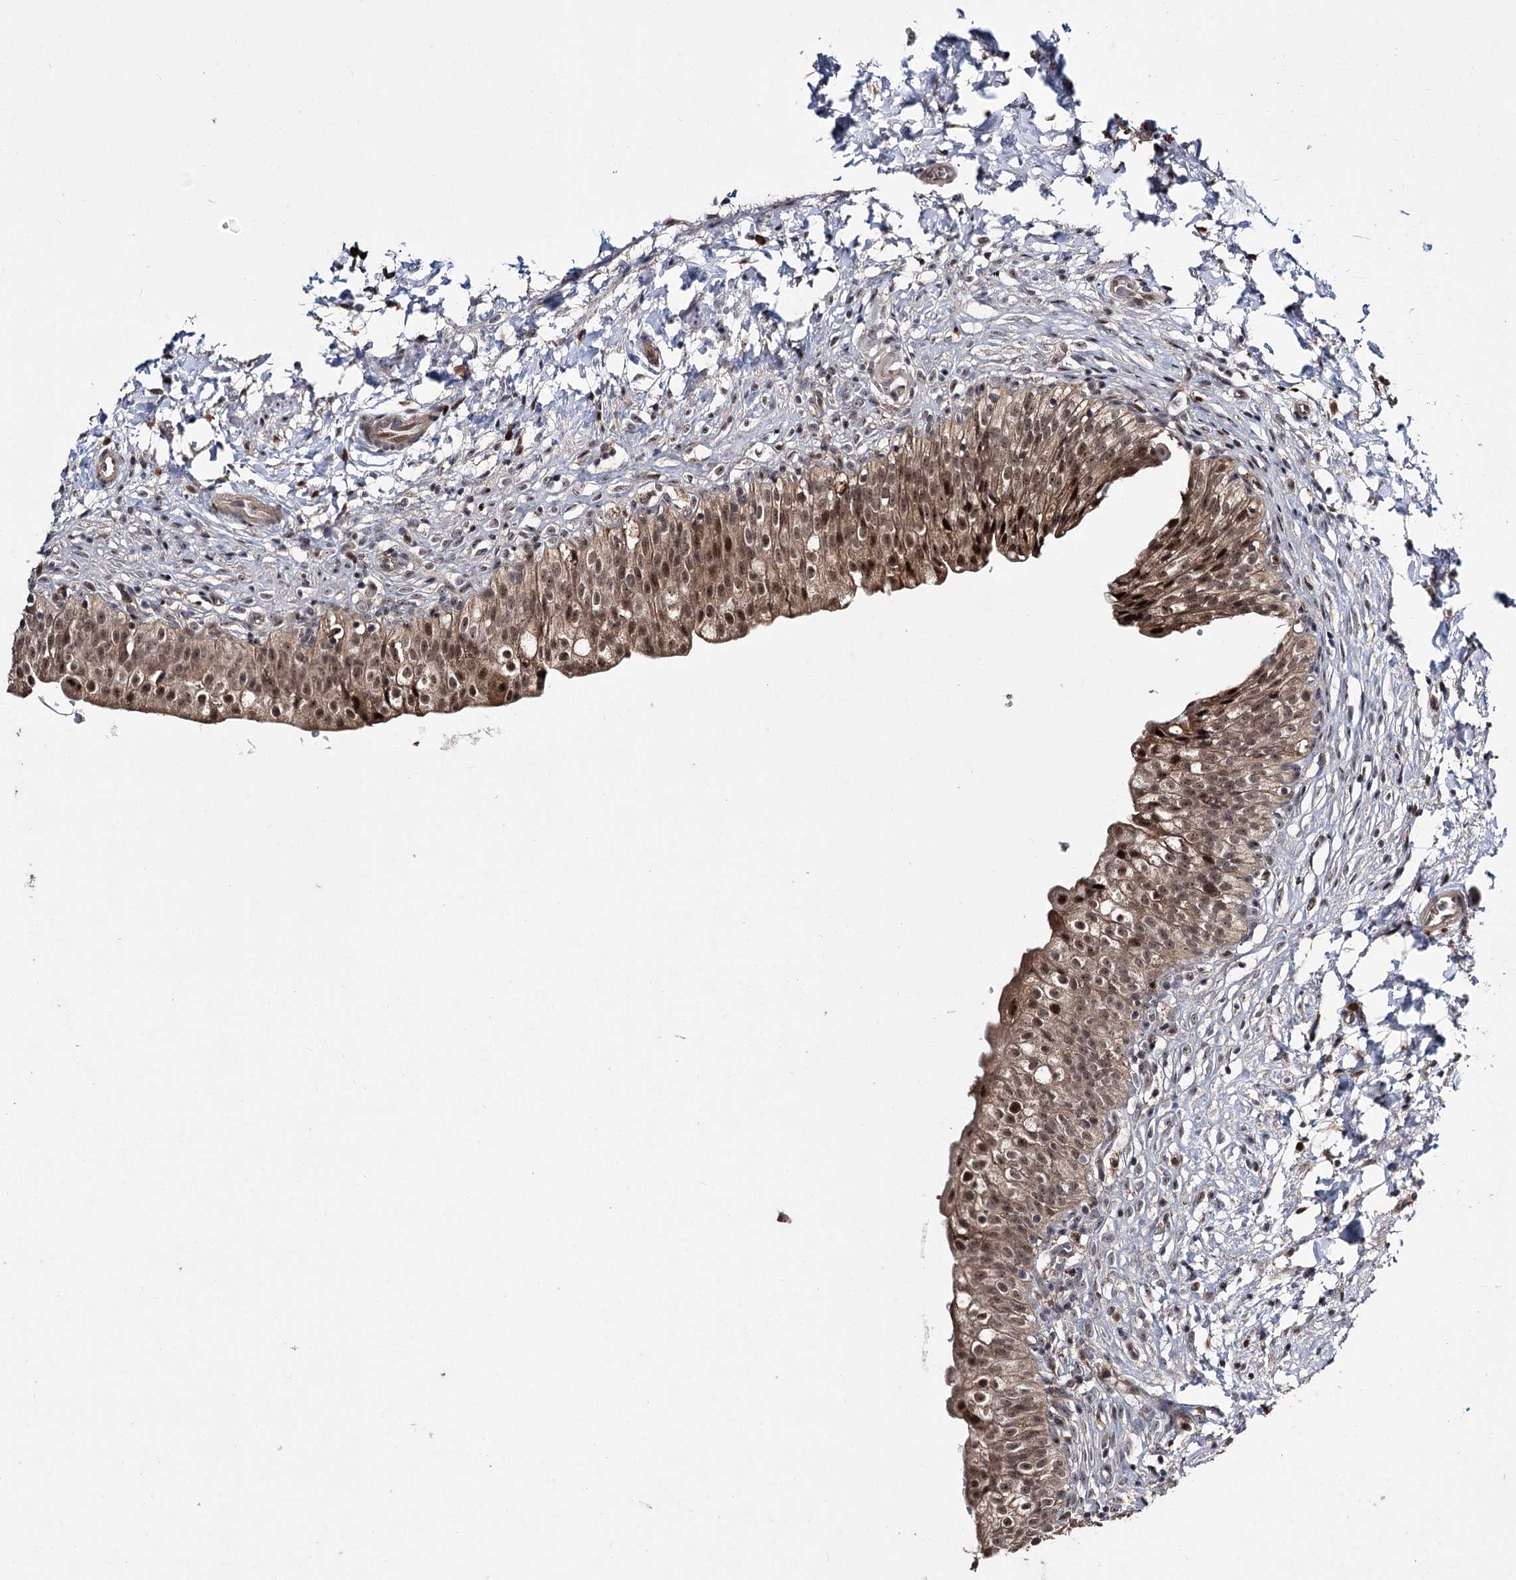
{"staining": {"intensity": "strong", "quantity": ">75%", "location": "cytoplasmic/membranous,nuclear"}, "tissue": "urinary bladder", "cell_type": "Urothelial cells", "image_type": "normal", "snomed": [{"axis": "morphology", "description": "Normal tissue, NOS"}, {"axis": "topography", "description": "Urinary bladder"}], "caption": "The image demonstrates a brown stain indicating the presence of a protein in the cytoplasmic/membranous,nuclear of urothelial cells in urinary bladder. (IHC, brightfield microscopy, high magnification).", "gene": "MKNK2", "patient": {"sex": "male", "age": 55}}